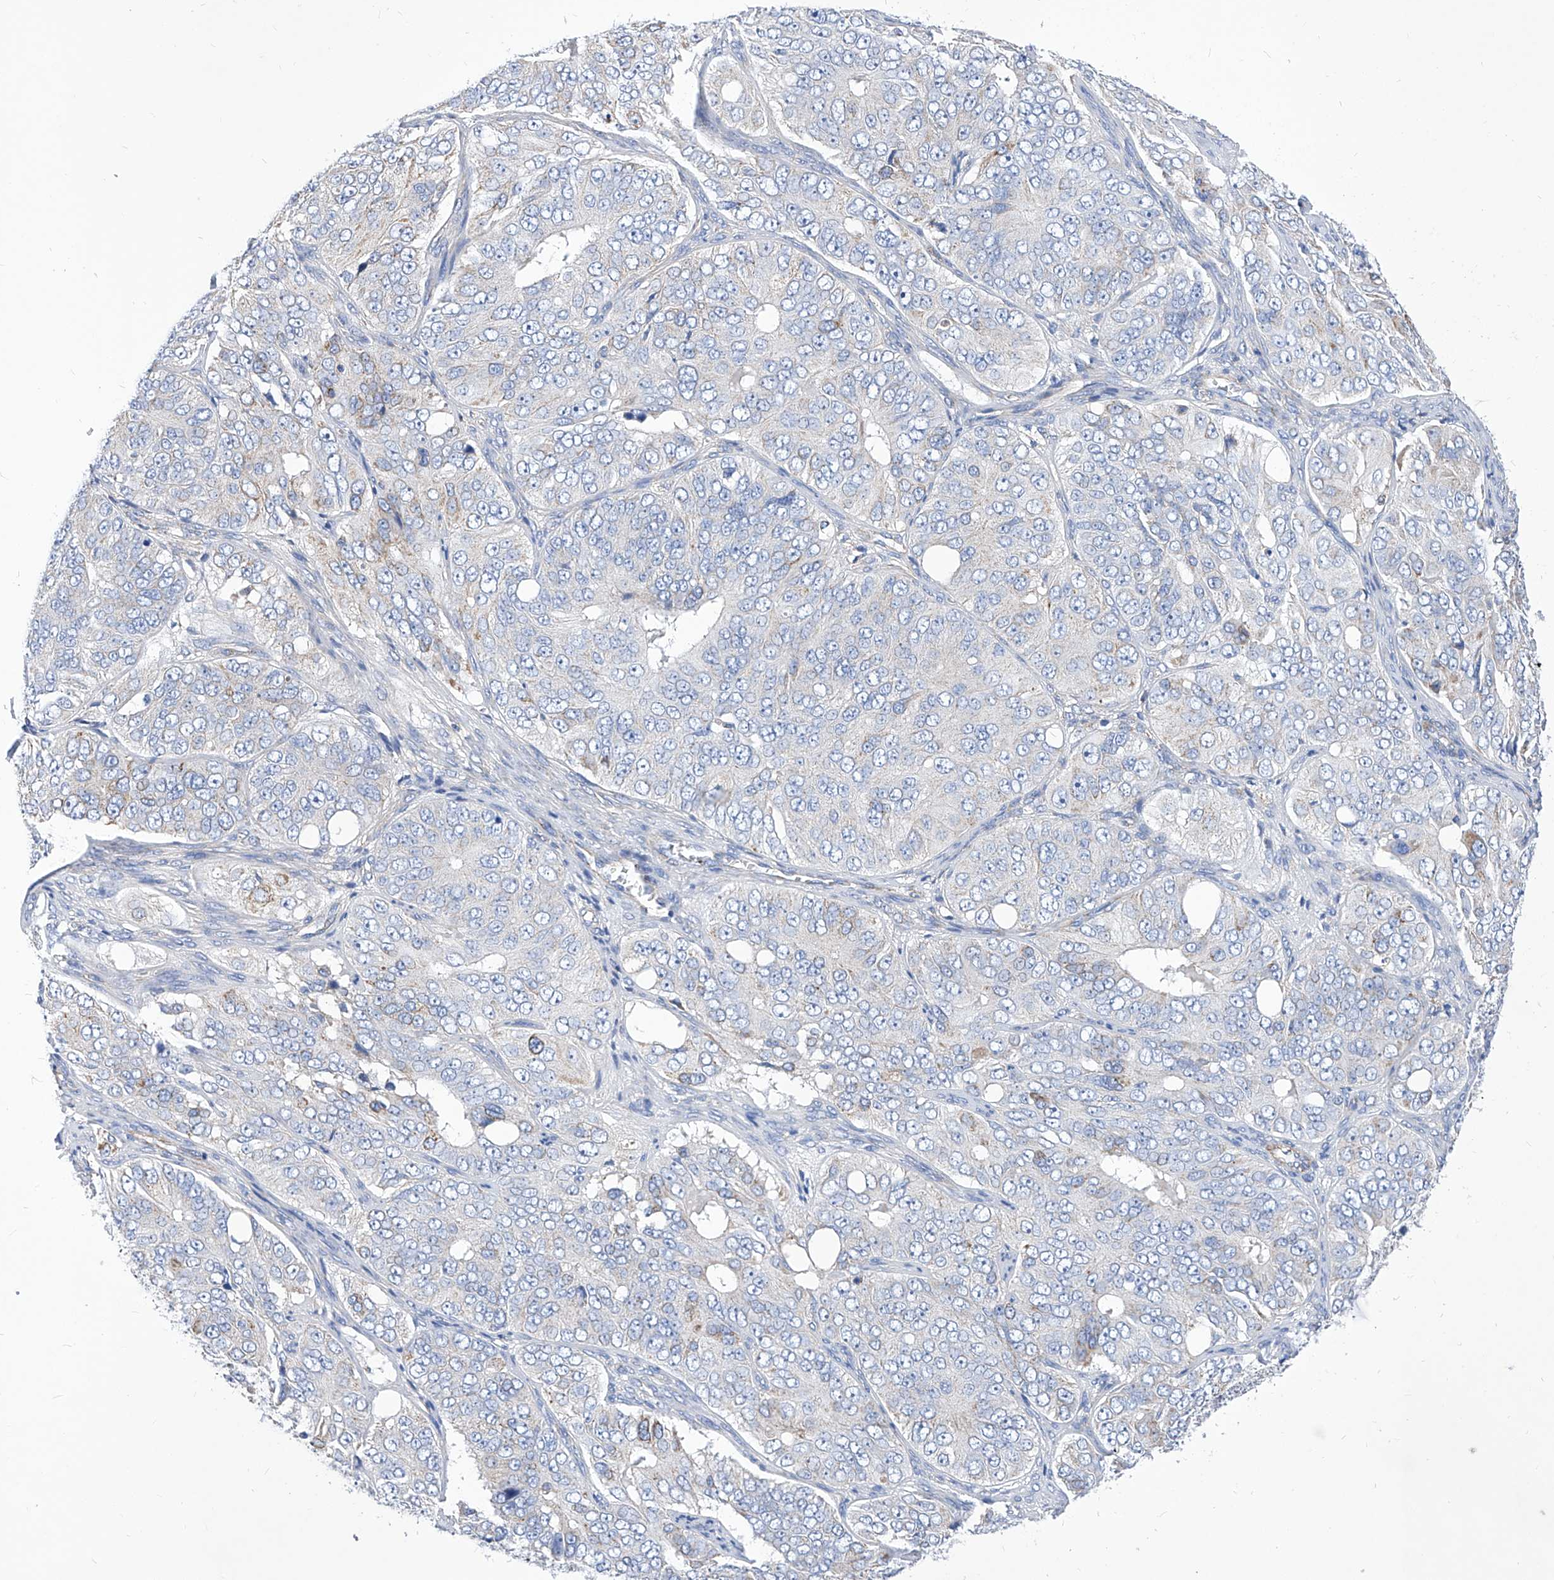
{"staining": {"intensity": "negative", "quantity": "none", "location": "none"}, "tissue": "ovarian cancer", "cell_type": "Tumor cells", "image_type": "cancer", "snomed": [{"axis": "morphology", "description": "Carcinoma, endometroid"}, {"axis": "topography", "description": "Ovary"}], "caption": "IHC of human ovarian endometroid carcinoma exhibits no staining in tumor cells.", "gene": "HRNR", "patient": {"sex": "female", "age": 51}}